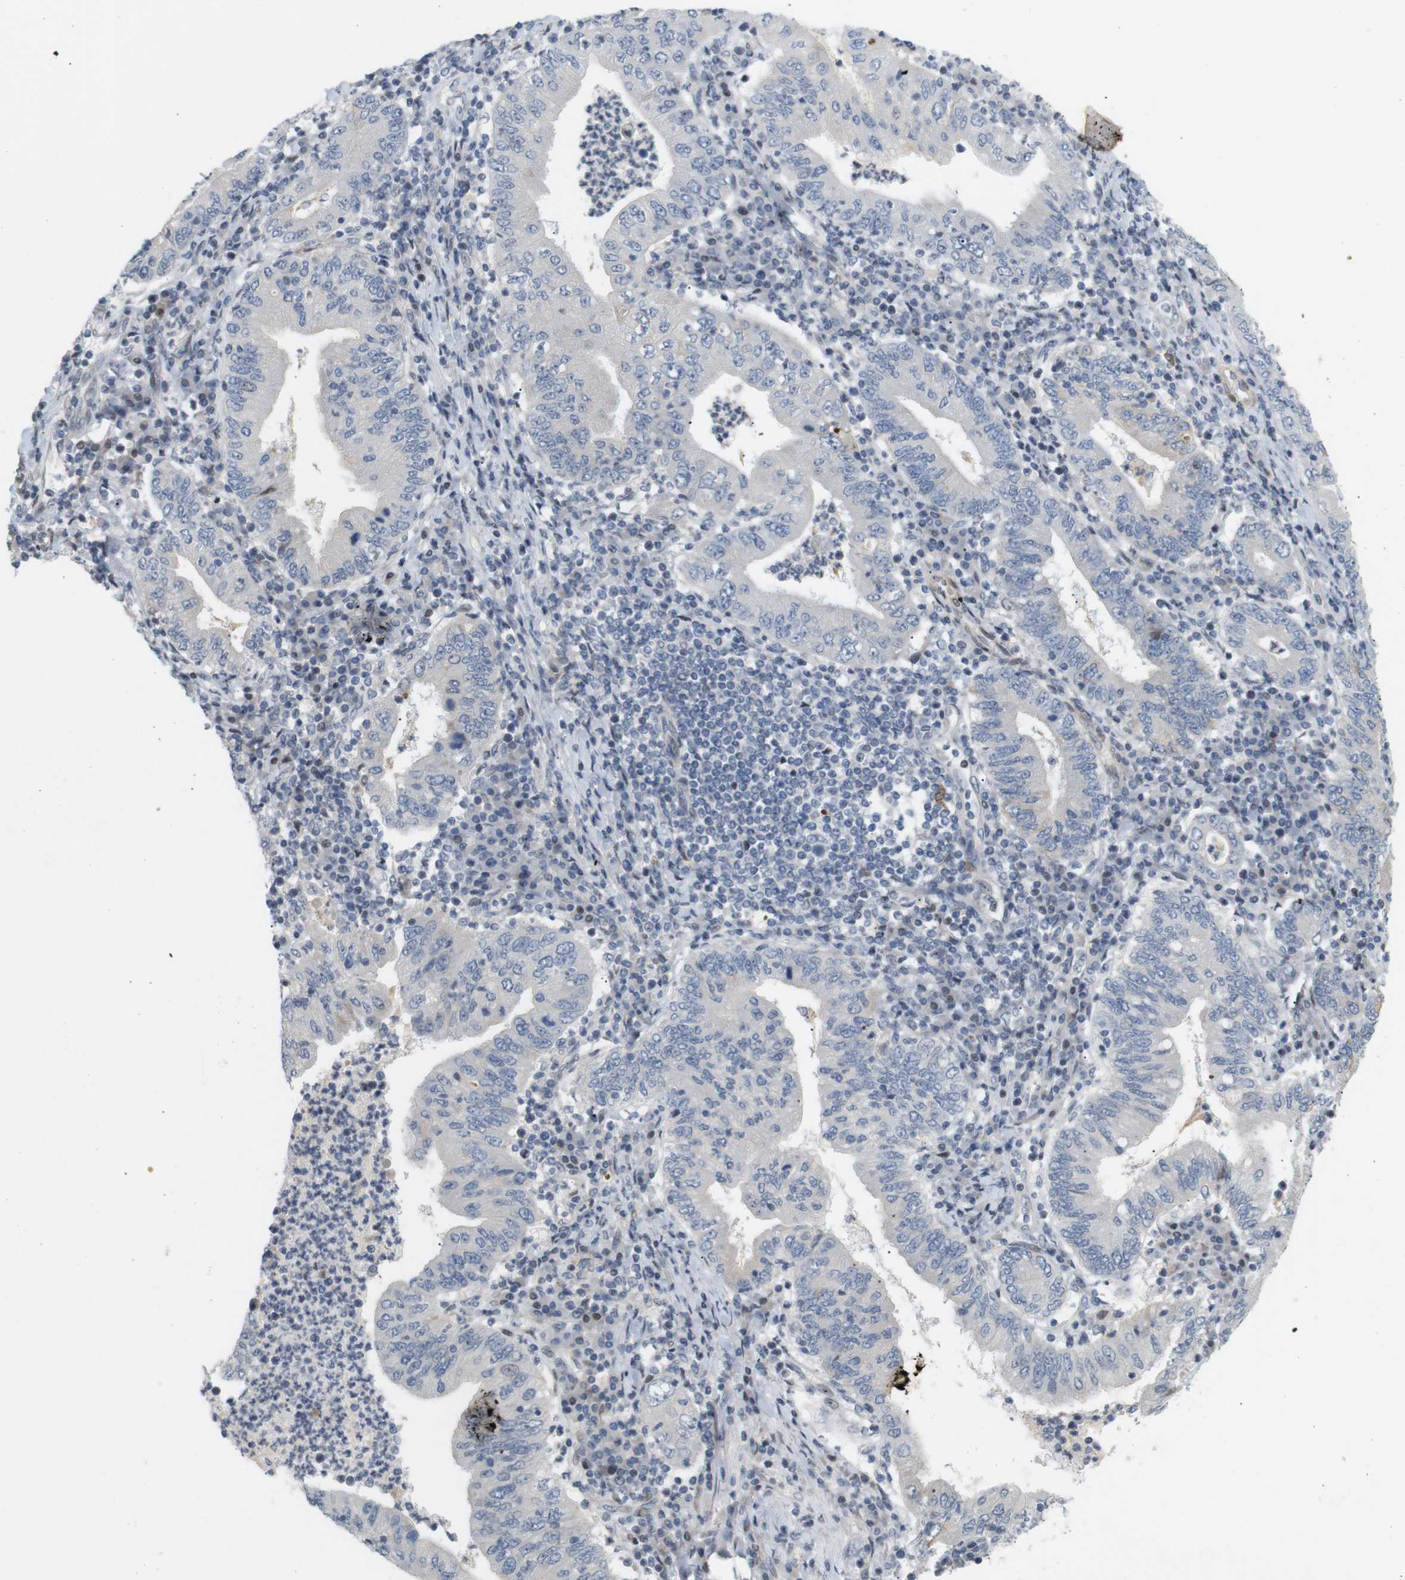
{"staining": {"intensity": "negative", "quantity": "none", "location": "none"}, "tissue": "stomach cancer", "cell_type": "Tumor cells", "image_type": "cancer", "snomed": [{"axis": "morphology", "description": "Normal tissue, NOS"}, {"axis": "morphology", "description": "Adenocarcinoma, NOS"}, {"axis": "topography", "description": "Esophagus"}, {"axis": "topography", "description": "Stomach, upper"}, {"axis": "topography", "description": "Peripheral nerve tissue"}], "caption": "Immunohistochemistry of stomach adenocarcinoma reveals no staining in tumor cells.", "gene": "PPP1R14A", "patient": {"sex": "male", "age": 62}}